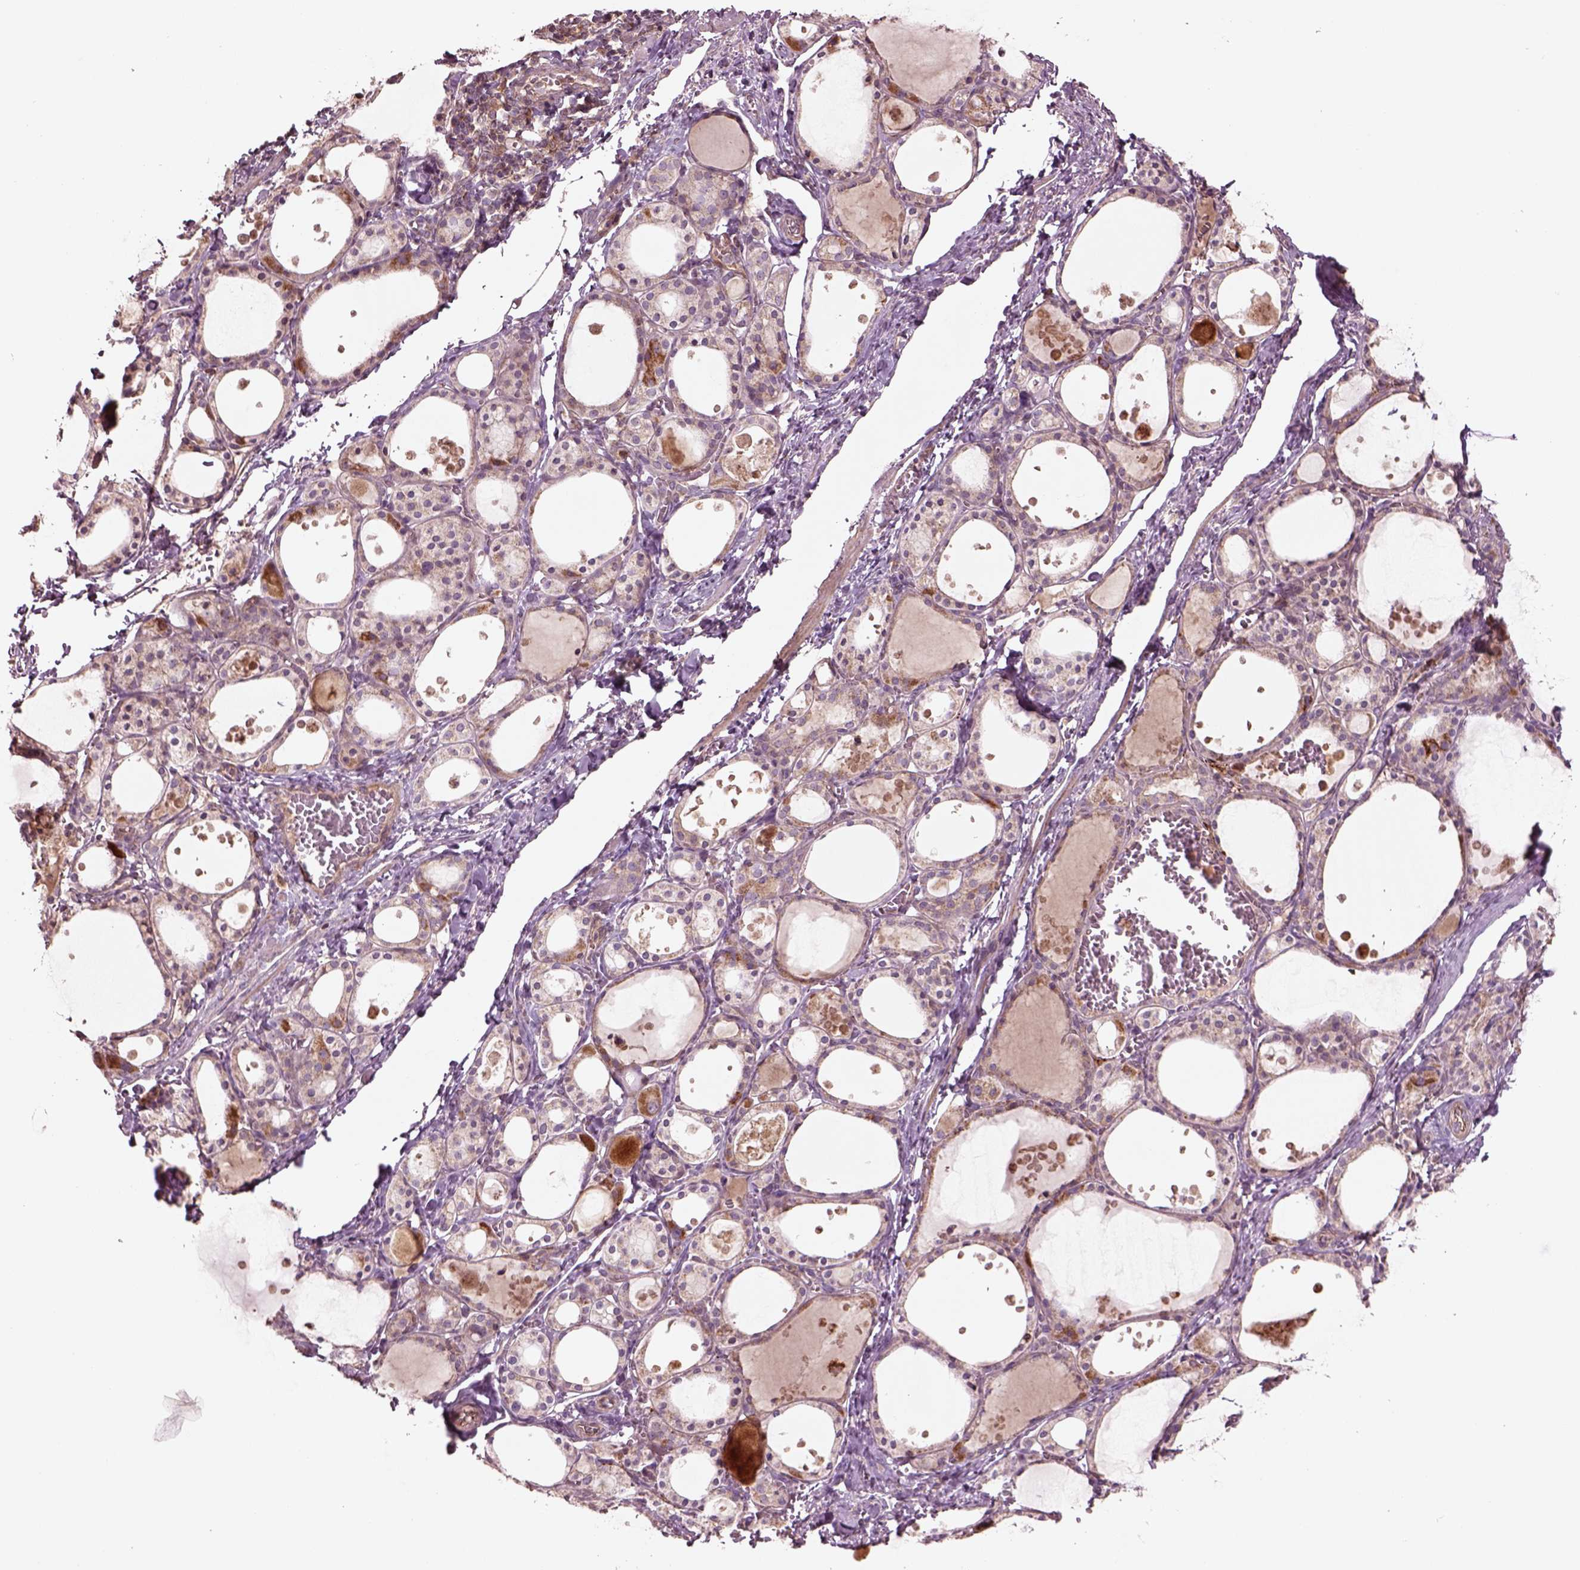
{"staining": {"intensity": "weak", "quantity": ">75%", "location": "cytoplasmic/membranous"}, "tissue": "thyroid gland", "cell_type": "Glandular cells", "image_type": "normal", "snomed": [{"axis": "morphology", "description": "Normal tissue, NOS"}, {"axis": "topography", "description": "Thyroid gland"}], "caption": "This histopathology image exhibits immunohistochemistry staining of benign human thyroid gland, with low weak cytoplasmic/membranous expression in approximately >75% of glandular cells.", "gene": "SLC25A31", "patient": {"sex": "male", "age": 68}}